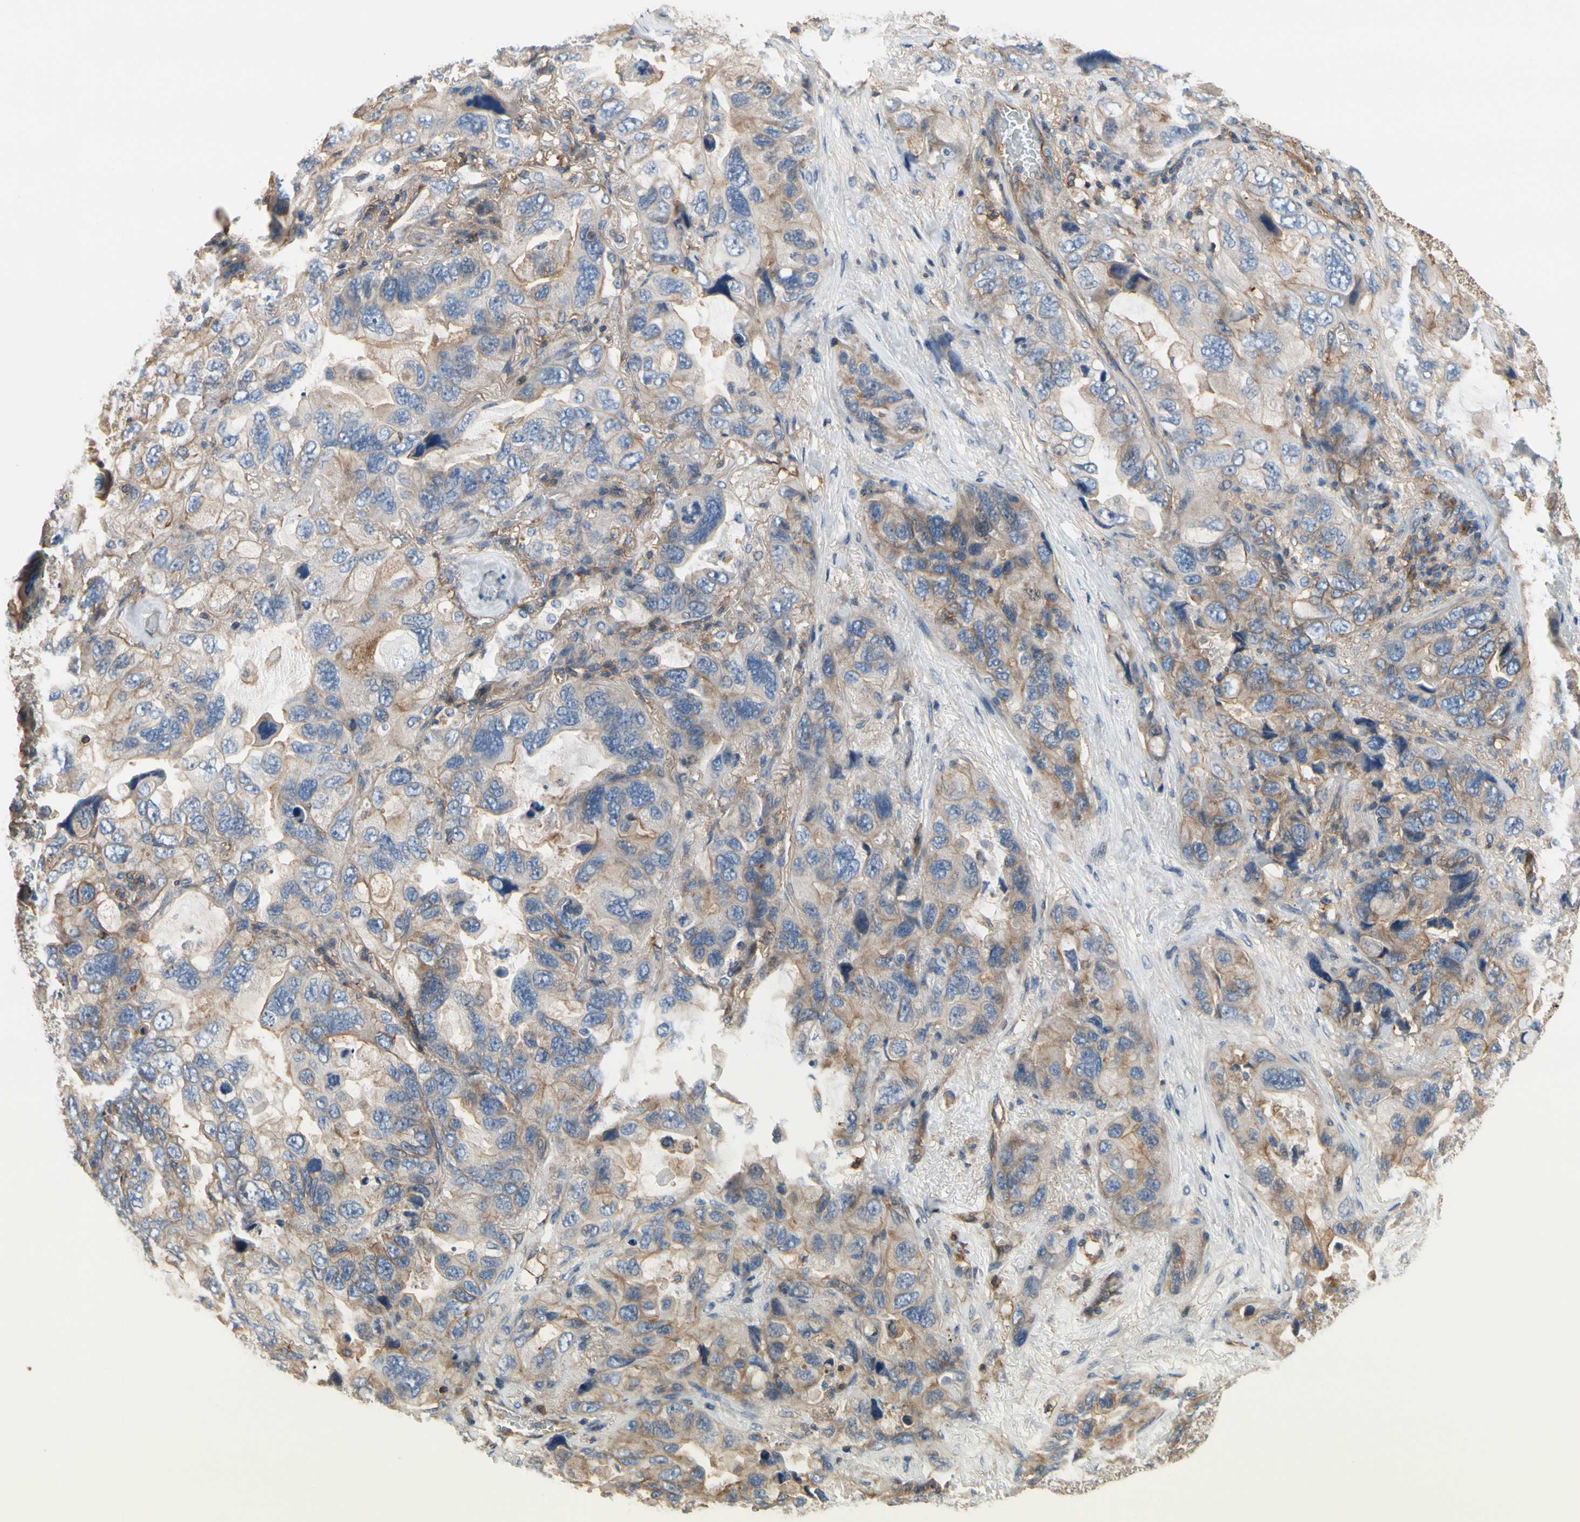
{"staining": {"intensity": "weak", "quantity": "<25%", "location": "cytoplasmic/membranous"}, "tissue": "lung cancer", "cell_type": "Tumor cells", "image_type": "cancer", "snomed": [{"axis": "morphology", "description": "Squamous cell carcinoma, NOS"}, {"axis": "topography", "description": "Lung"}], "caption": "Immunohistochemical staining of human lung cancer (squamous cell carcinoma) exhibits no significant staining in tumor cells. (DAB (3,3'-diaminobenzidine) IHC, high magnification).", "gene": "IL1RL1", "patient": {"sex": "female", "age": 73}}